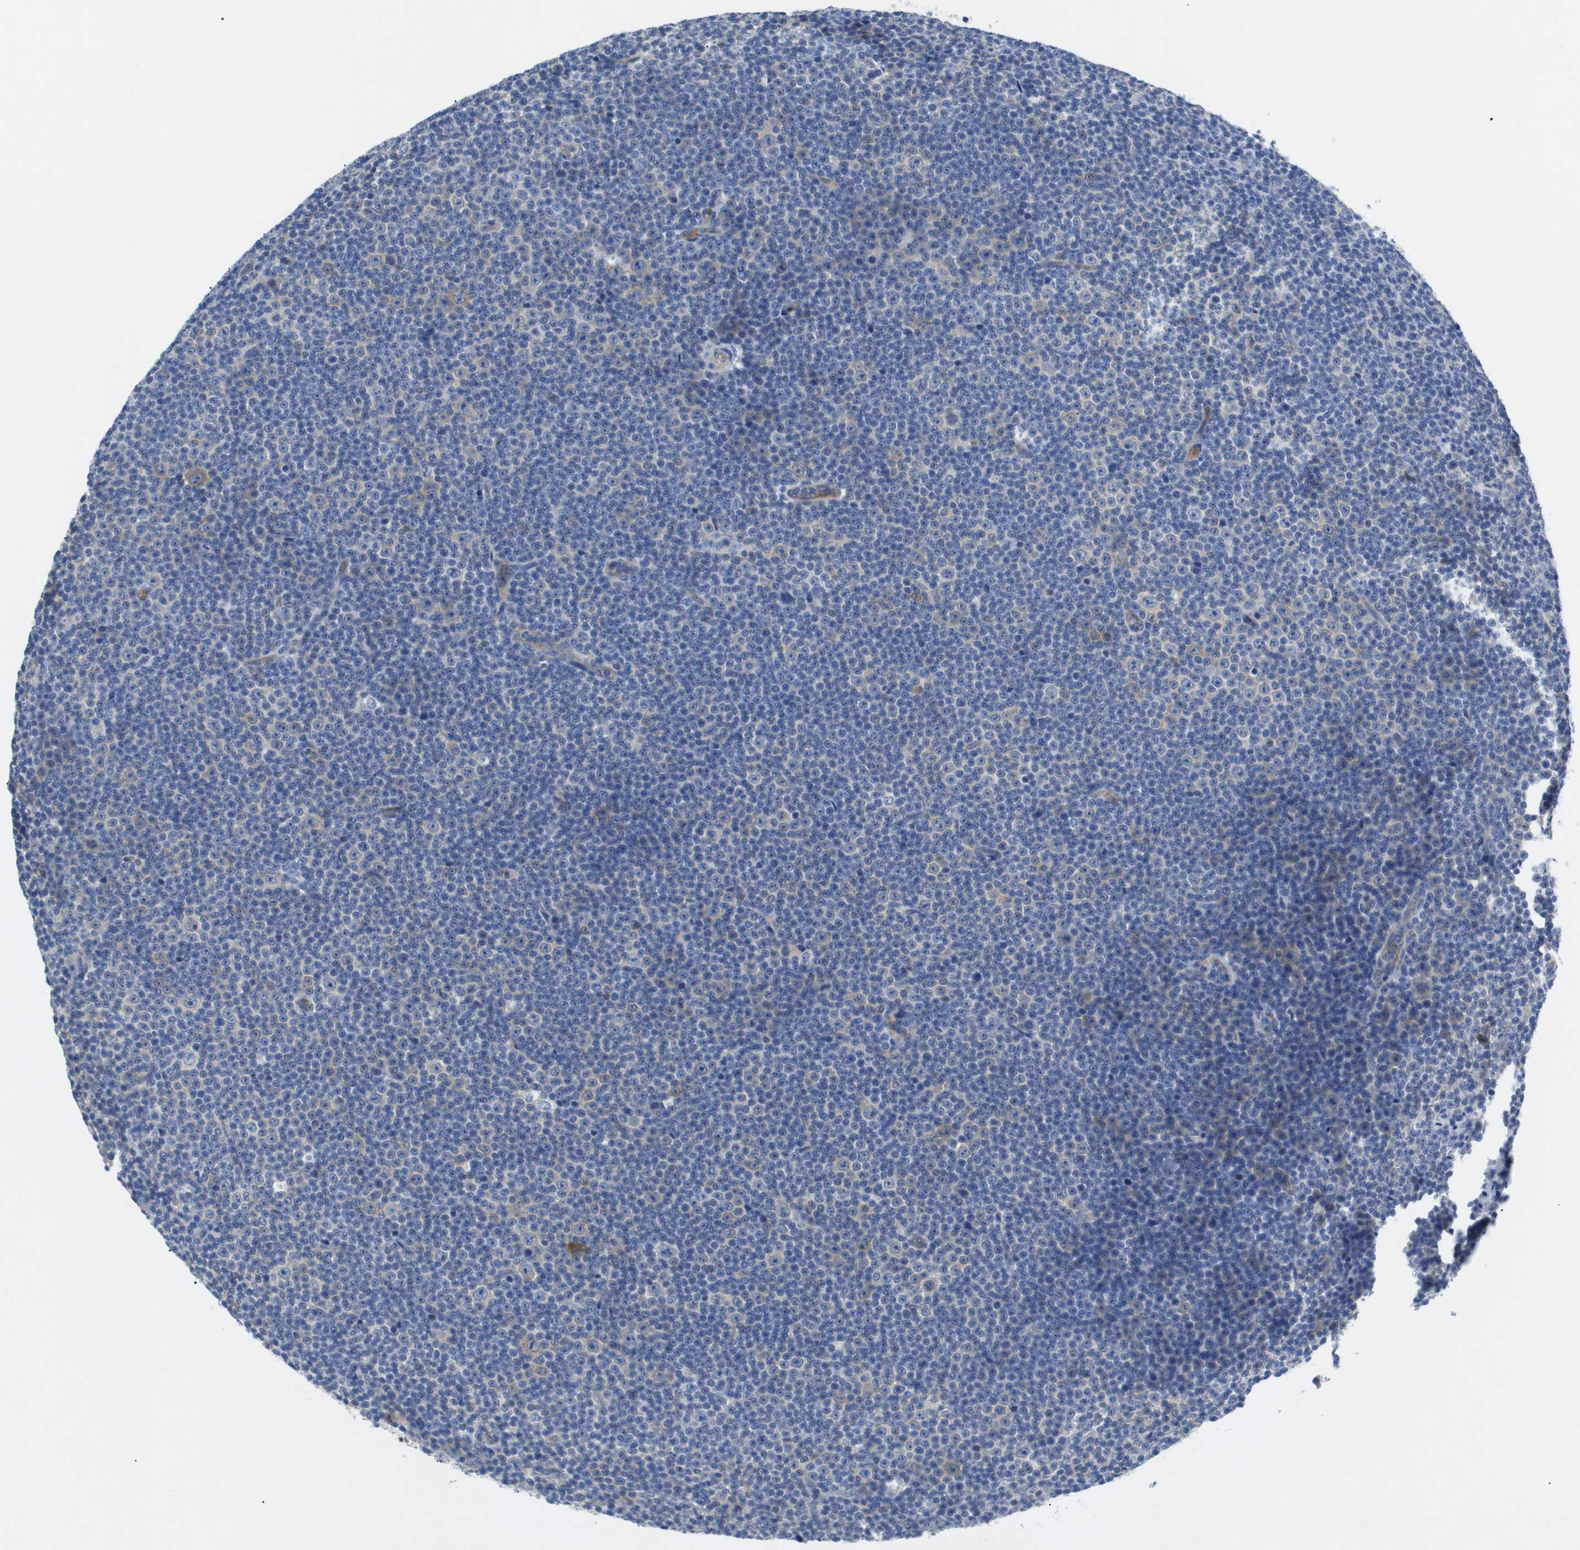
{"staining": {"intensity": "negative", "quantity": "none", "location": "none"}, "tissue": "lymphoma", "cell_type": "Tumor cells", "image_type": "cancer", "snomed": [{"axis": "morphology", "description": "Malignant lymphoma, non-Hodgkin's type, Low grade"}, {"axis": "topography", "description": "Lymph node"}], "caption": "Protein analysis of lymphoma demonstrates no significant expression in tumor cells.", "gene": "EEF2K", "patient": {"sex": "female", "age": 67}}